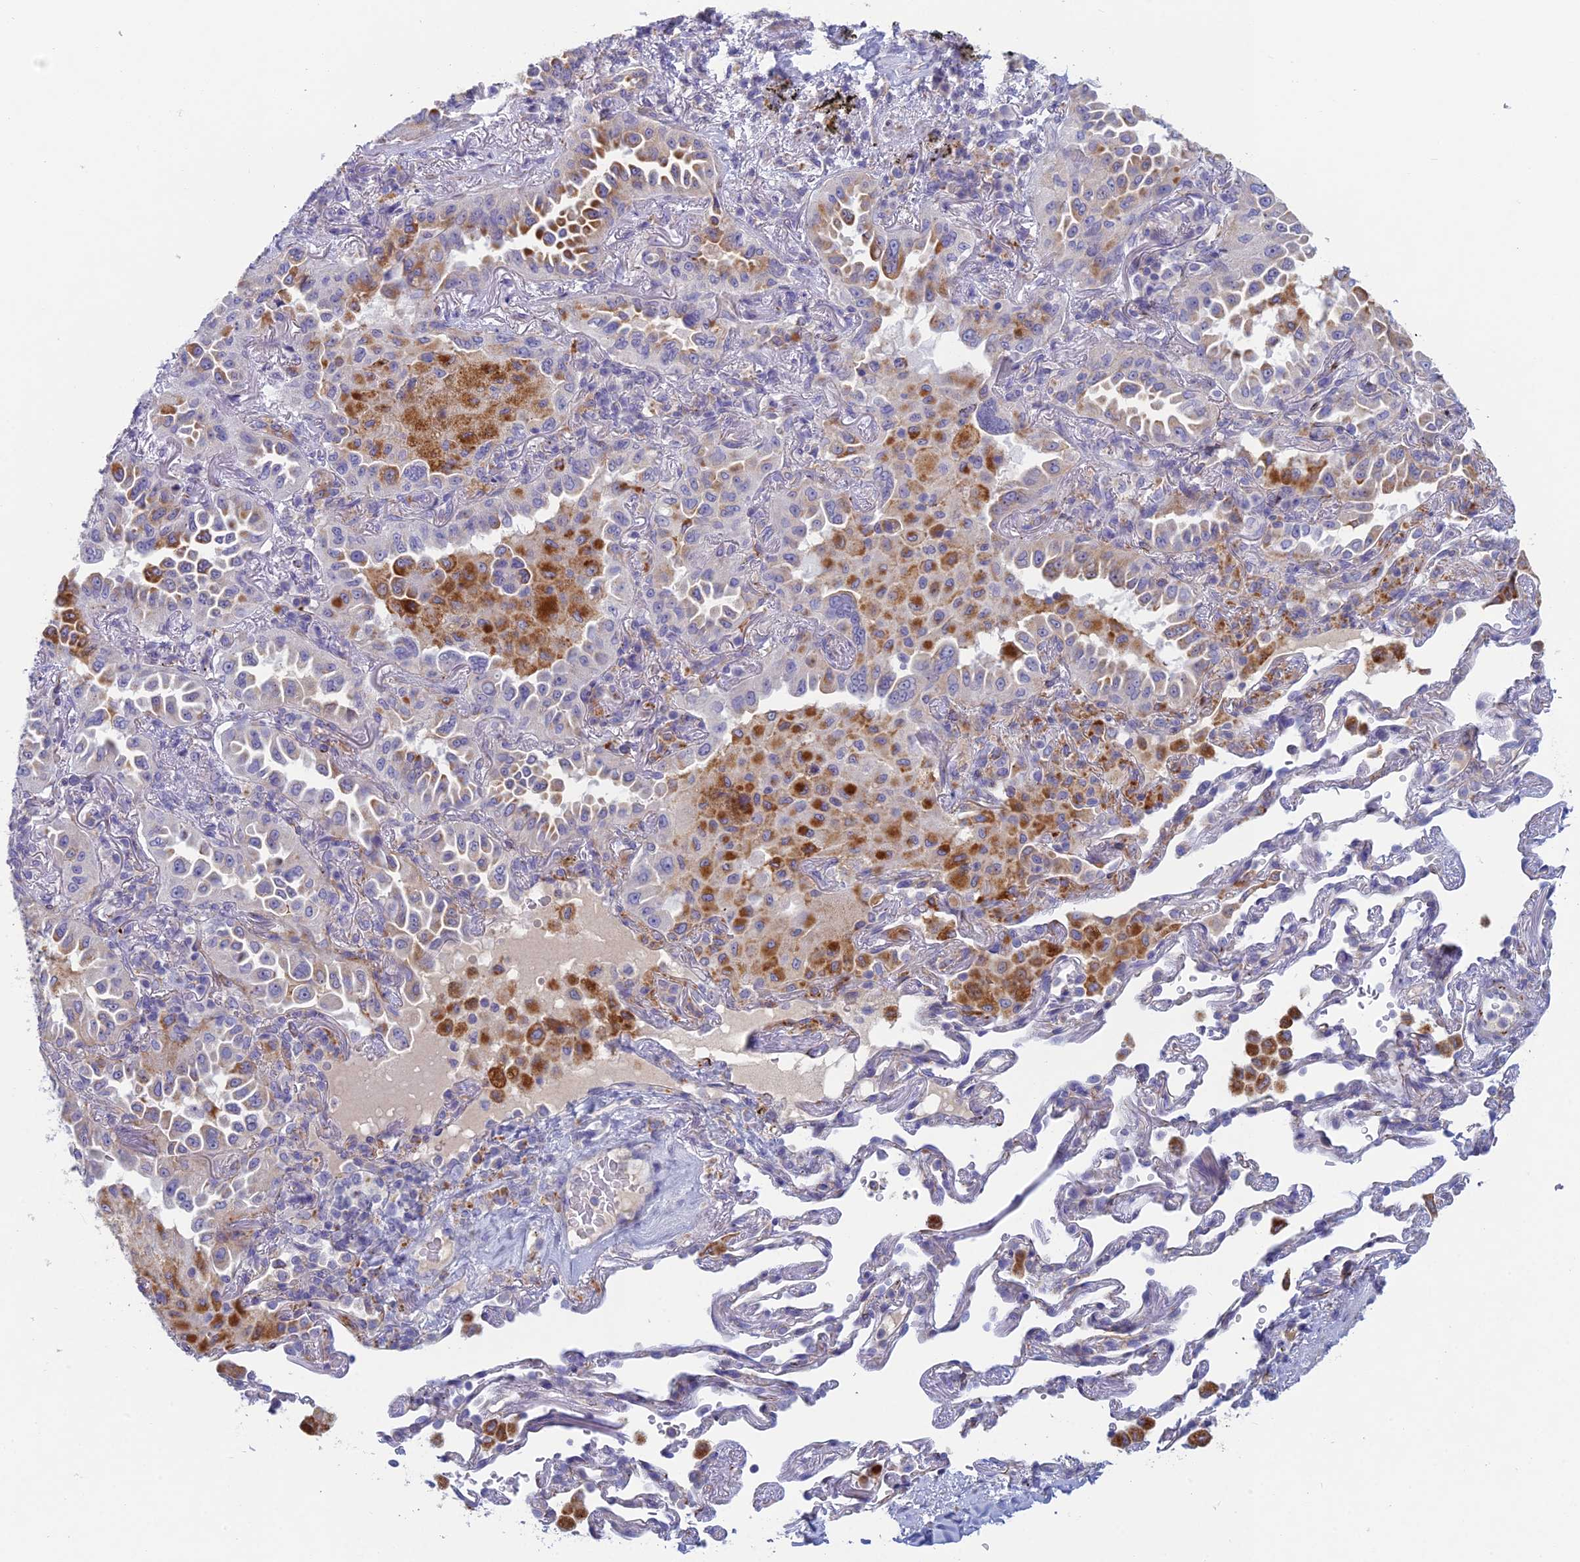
{"staining": {"intensity": "moderate", "quantity": "25%-75%", "location": "cytoplasmic/membranous"}, "tissue": "lung cancer", "cell_type": "Tumor cells", "image_type": "cancer", "snomed": [{"axis": "morphology", "description": "Adenocarcinoma, NOS"}, {"axis": "topography", "description": "Lung"}], "caption": "Lung adenocarcinoma stained with DAB immunohistochemistry exhibits medium levels of moderate cytoplasmic/membranous positivity in about 25%-75% of tumor cells.", "gene": "FERD3L", "patient": {"sex": "female", "age": 69}}